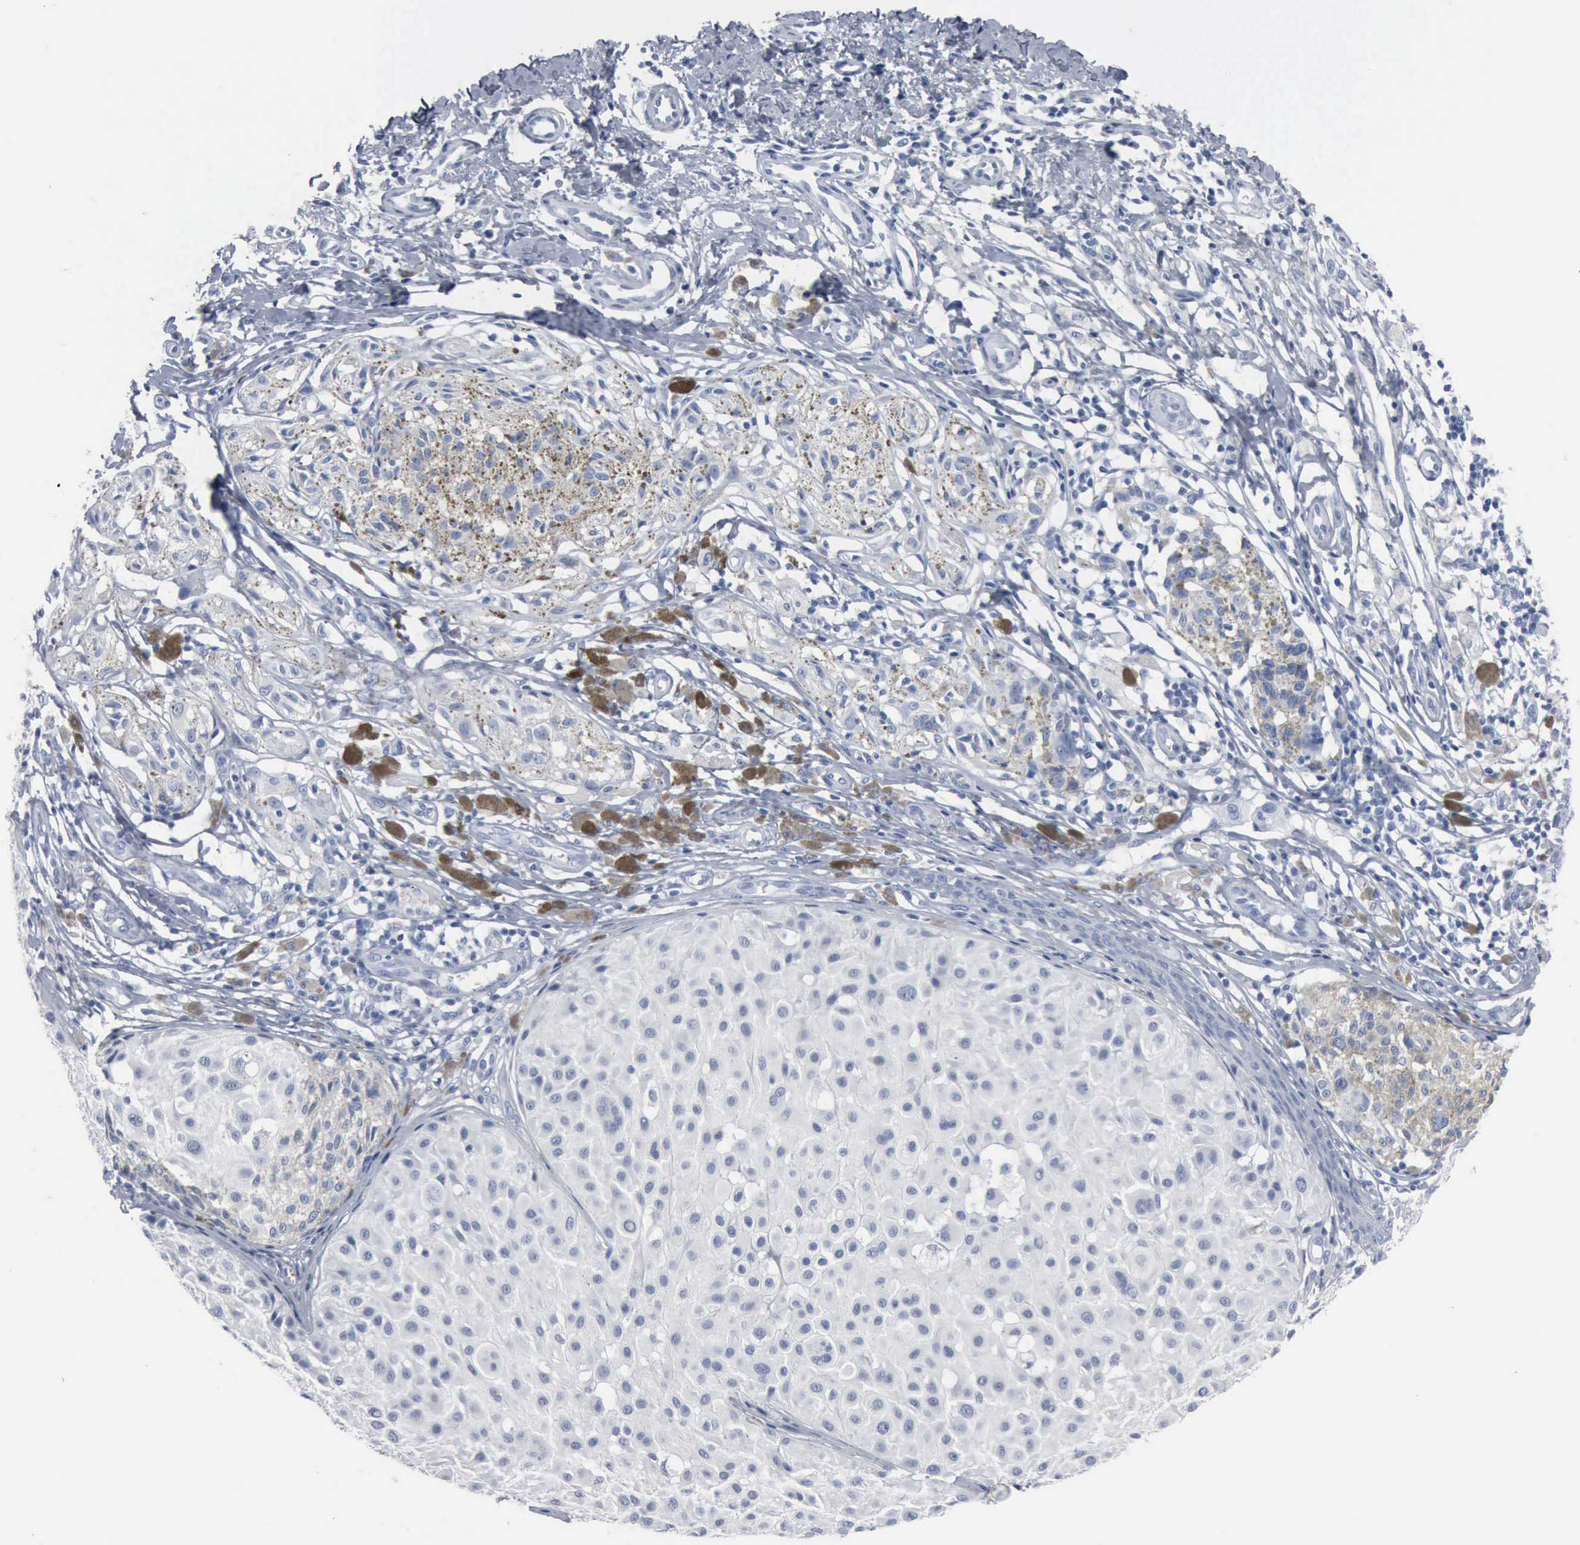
{"staining": {"intensity": "negative", "quantity": "none", "location": "none"}, "tissue": "melanoma", "cell_type": "Tumor cells", "image_type": "cancer", "snomed": [{"axis": "morphology", "description": "Malignant melanoma, NOS"}, {"axis": "topography", "description": "Skin"}], "caption": "Malignant melanoma was stained to show a protein in brown. There is no significant positivity in tumor cells.", "gene": "DMD", "patient": {"sex": "male", "age": 36}}